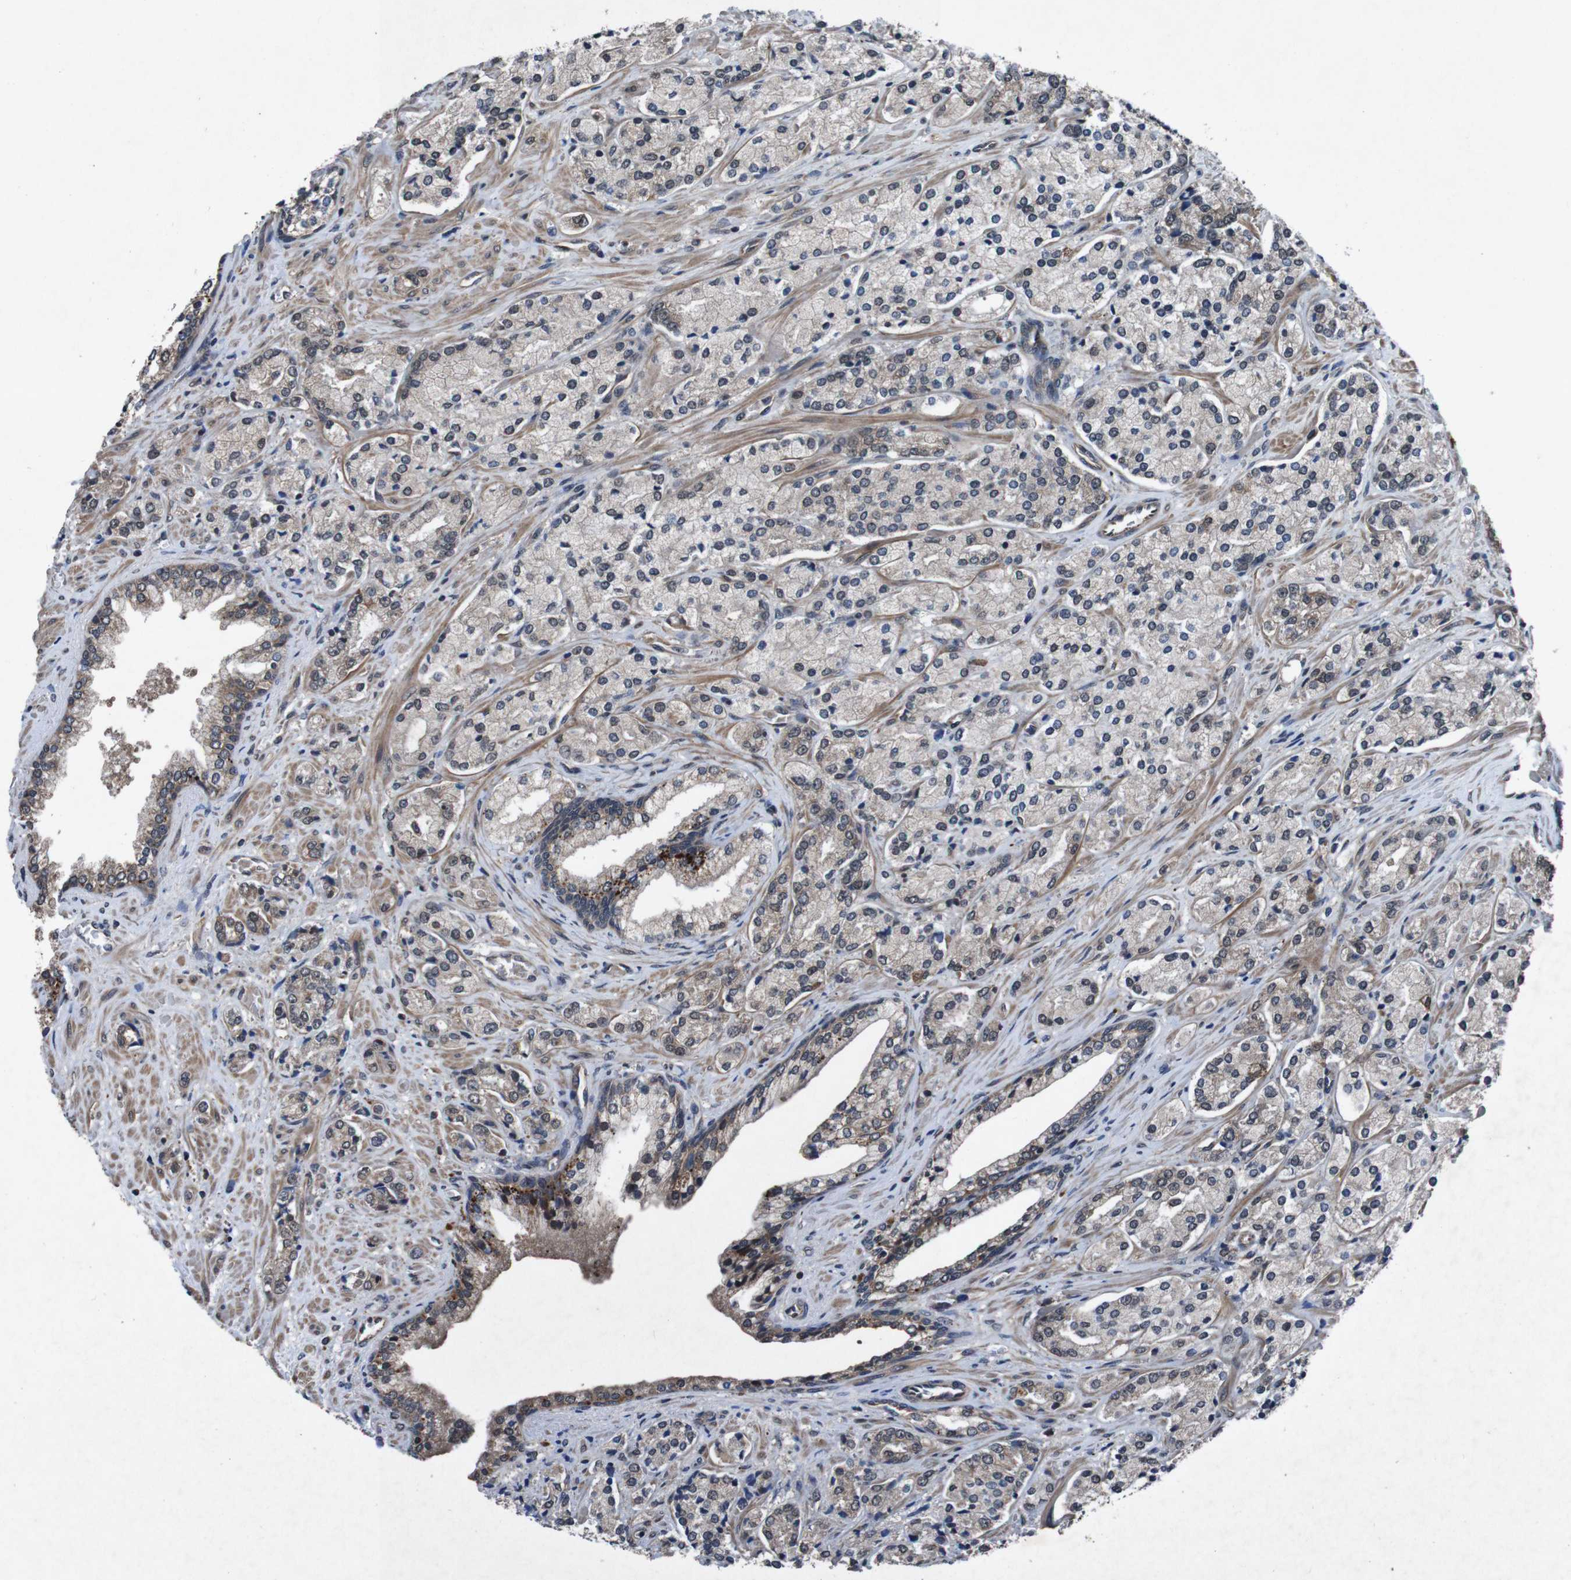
{"staining": {"intensity": "moderate", "quantity": ">75%", "location": "cytoplasmic/membranous,nuclear"}, "tissue": "prostate cancer", "cell_type": "Tumor cells", "image_type": "cancer", "snomed": [{"axis": "morphology", "description": "Adenocarcinoma, High grade"}, {"axis": "topography", "description": "Prostate"}], "caption": "A photomicrograph of high-grade adenocarcinoma (prostate) stained for a protein shows moderate cytoplasmic/membranous and nuclear brown staining in tumor cells.", "gene": "SOCS1", "patient": {"sex": "male", "age": 71}}